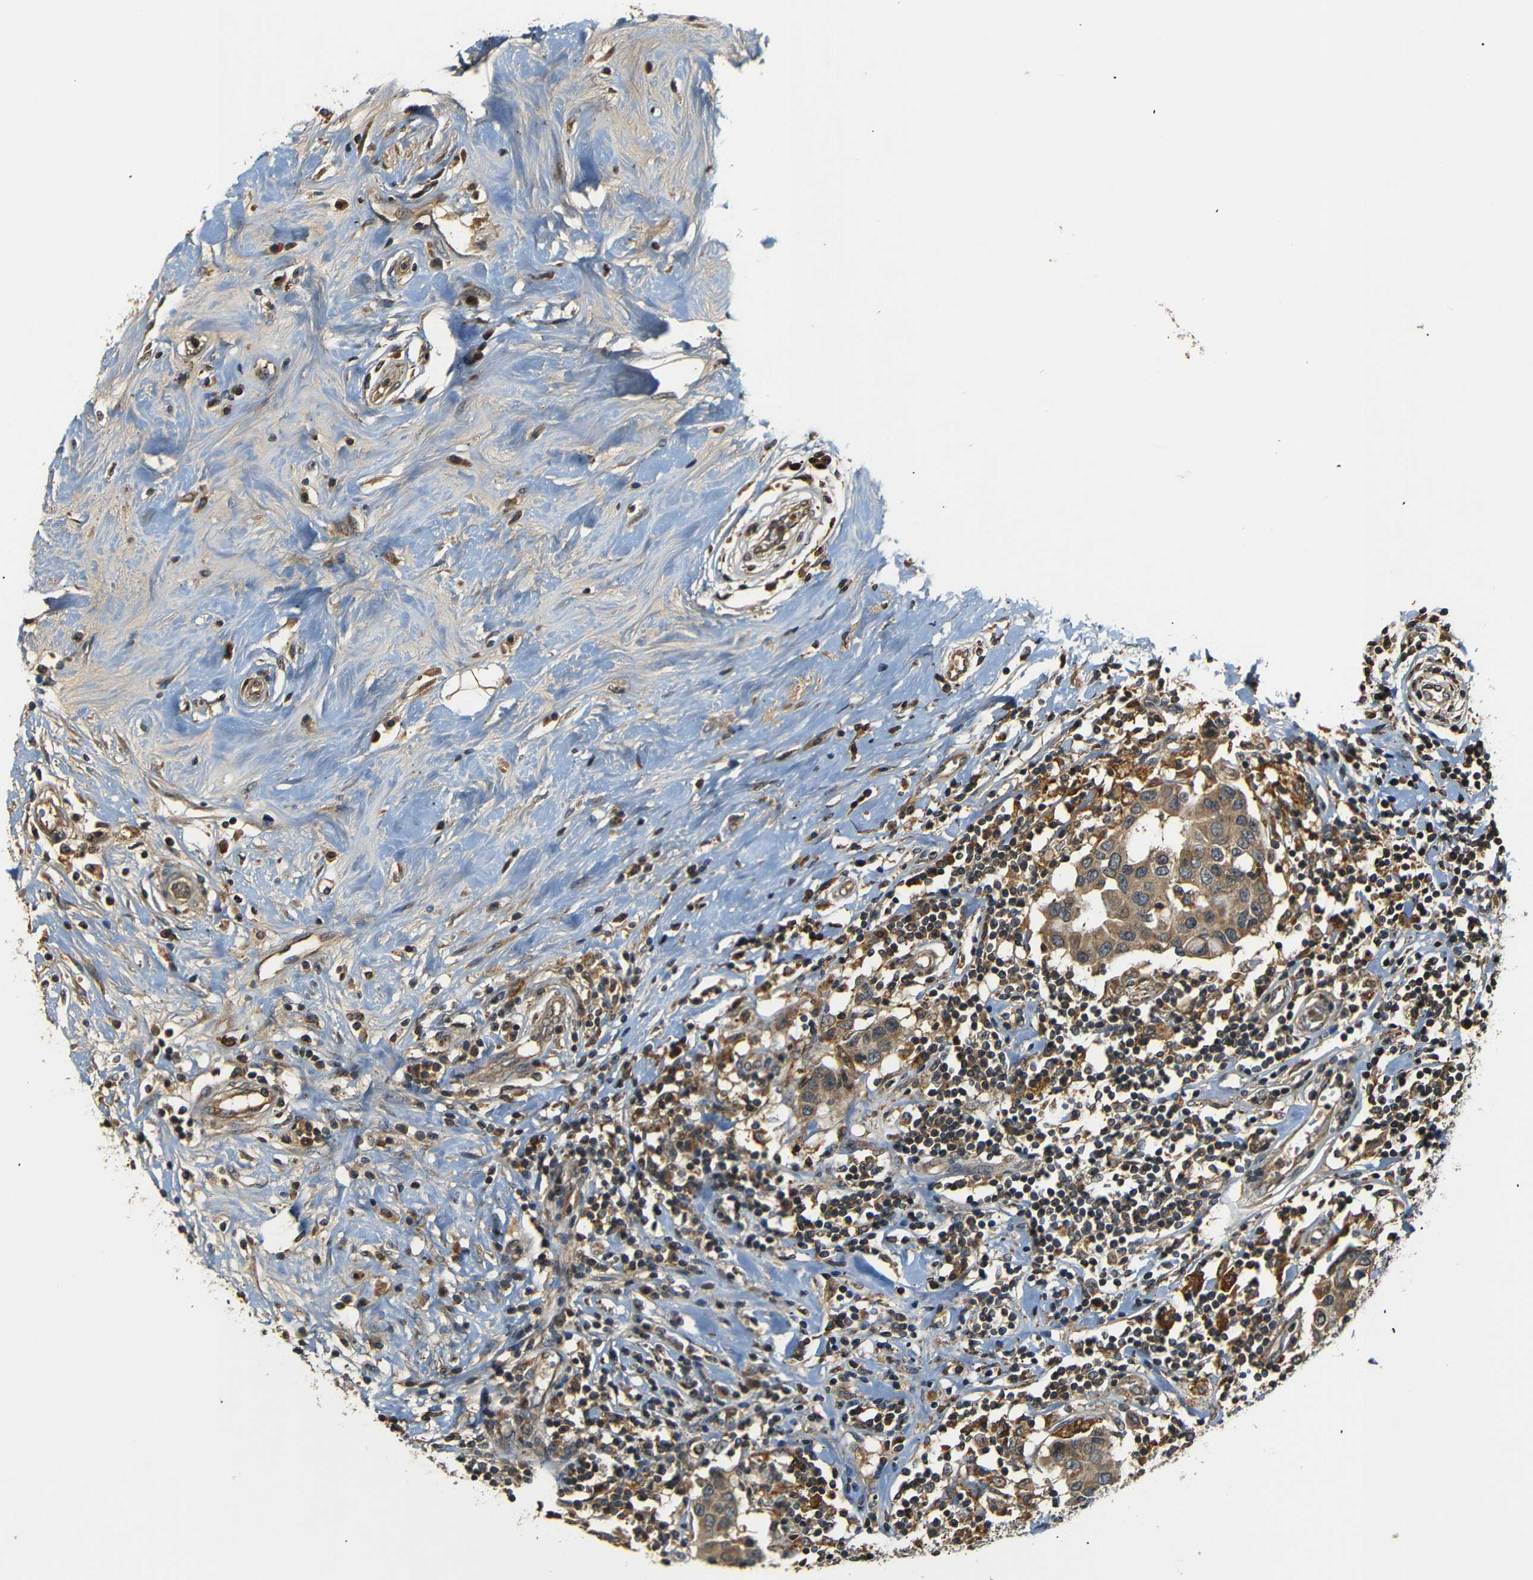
{"staining": {"intensity": "moderate", "quantity": ">75%", "location": "cytoplasmic/membranous"}, "tissue": "breast cancer", "cell_type": "Tumor cells", "image_type": "cancer", "snomed": [{"axis": "morphology", "description": "Duct carcinoma"}, {"axis": "topography", "description": "Breast"}], "caption": "A histopathology image showing moderate cytoplasmic/membranous positivity in approximately >75% of tumor cells in infiltrating ductal carcinoma (breast), as visualized by brown immunohistochemical staining.", "gene": "TANK", "patient": {"sex": "female", "age": 27}}